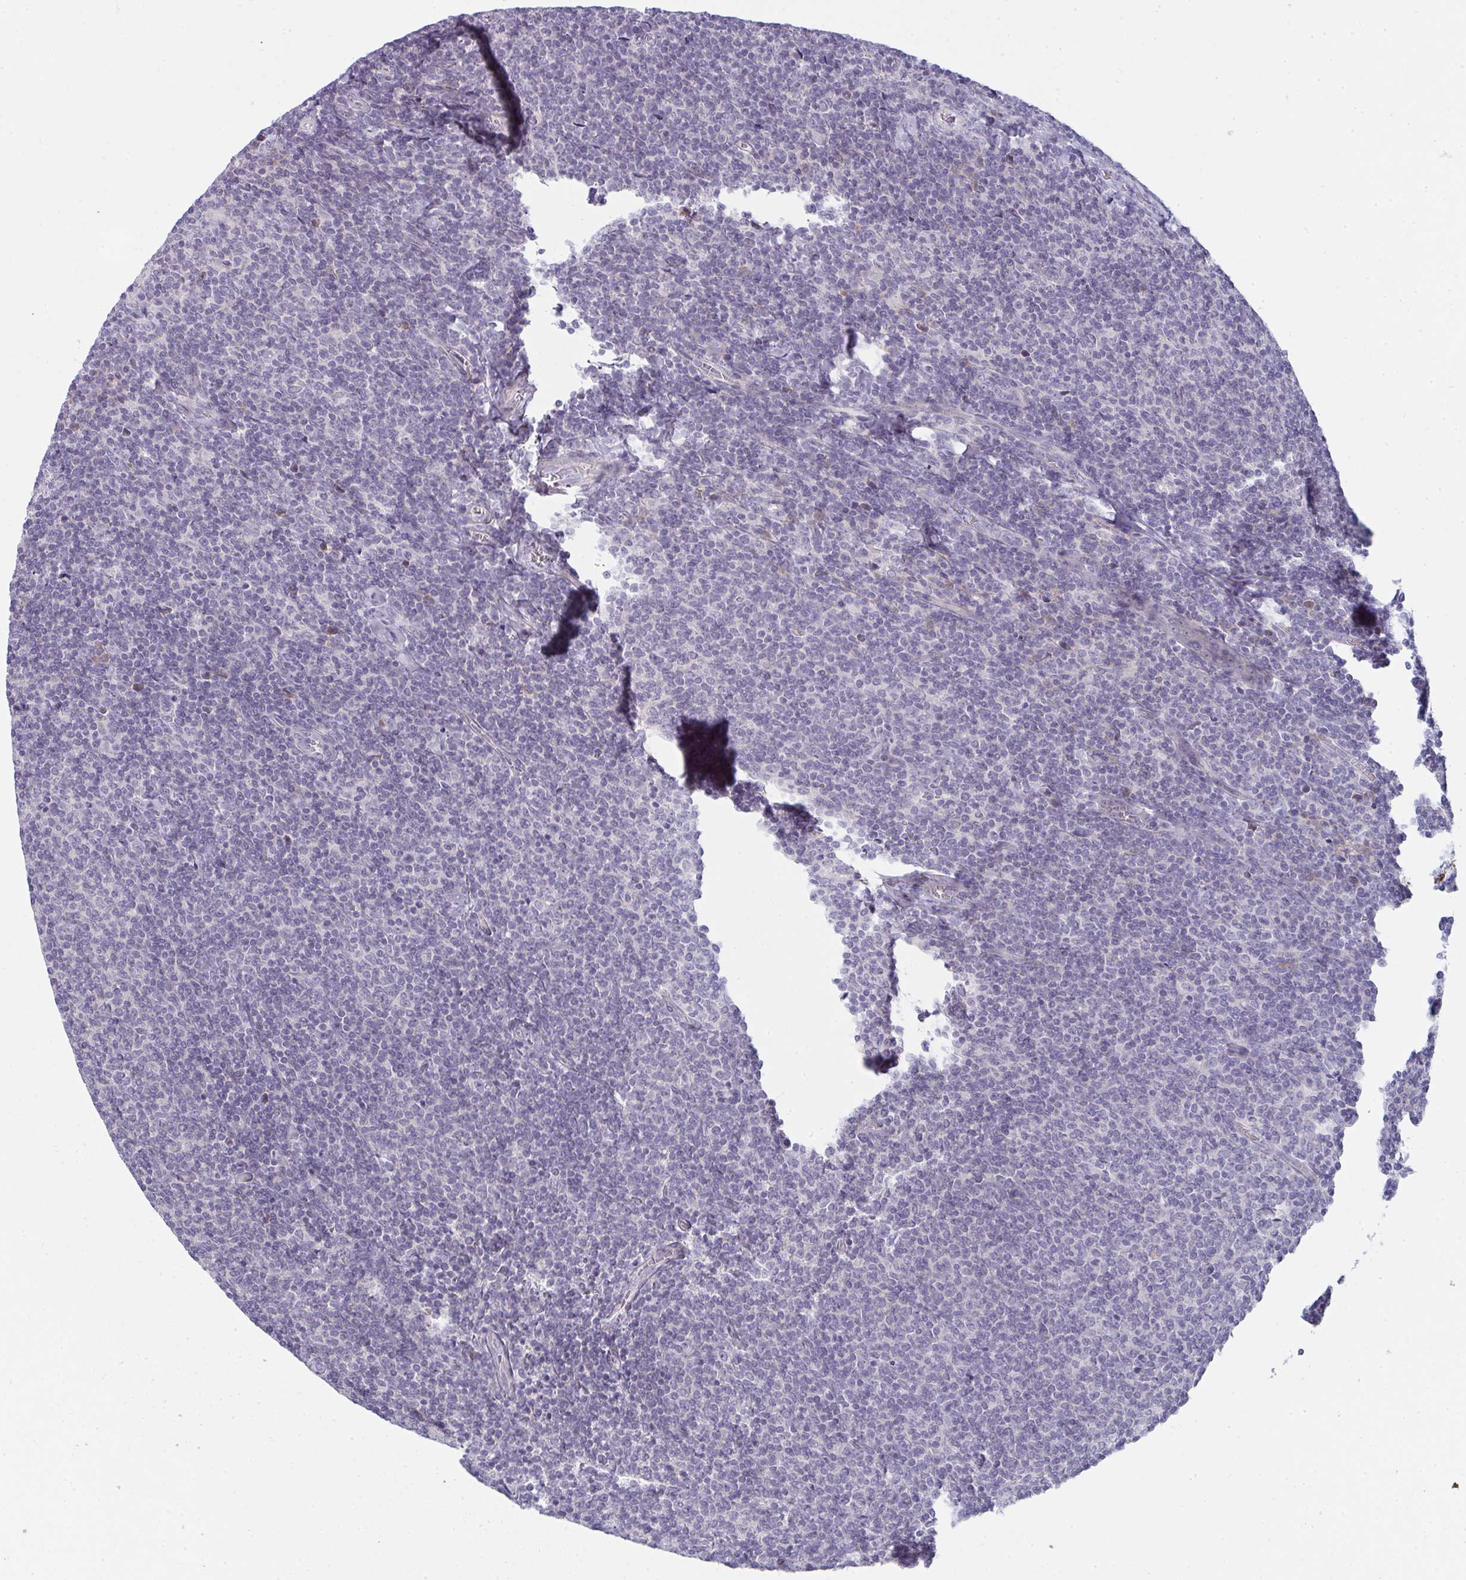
{"staining": {"intensity": "negative", "quantity": "none", "location": "none"}, "tissue": "lymphoma", "cell_type": "Tumor cells", "image_type": "cancer", "snomed": [{"axis": "morphology", "description": "Malignant lymphoma, non-Hodgkin's type, Low grade"}, {"axis": "topography", "description": "Lymph node"}], "caption": "The histopathology image reveals no staining of tumor cells in lymphoma.", "gene": "SHB", "patient": {"sex": "male", "age": 52}}